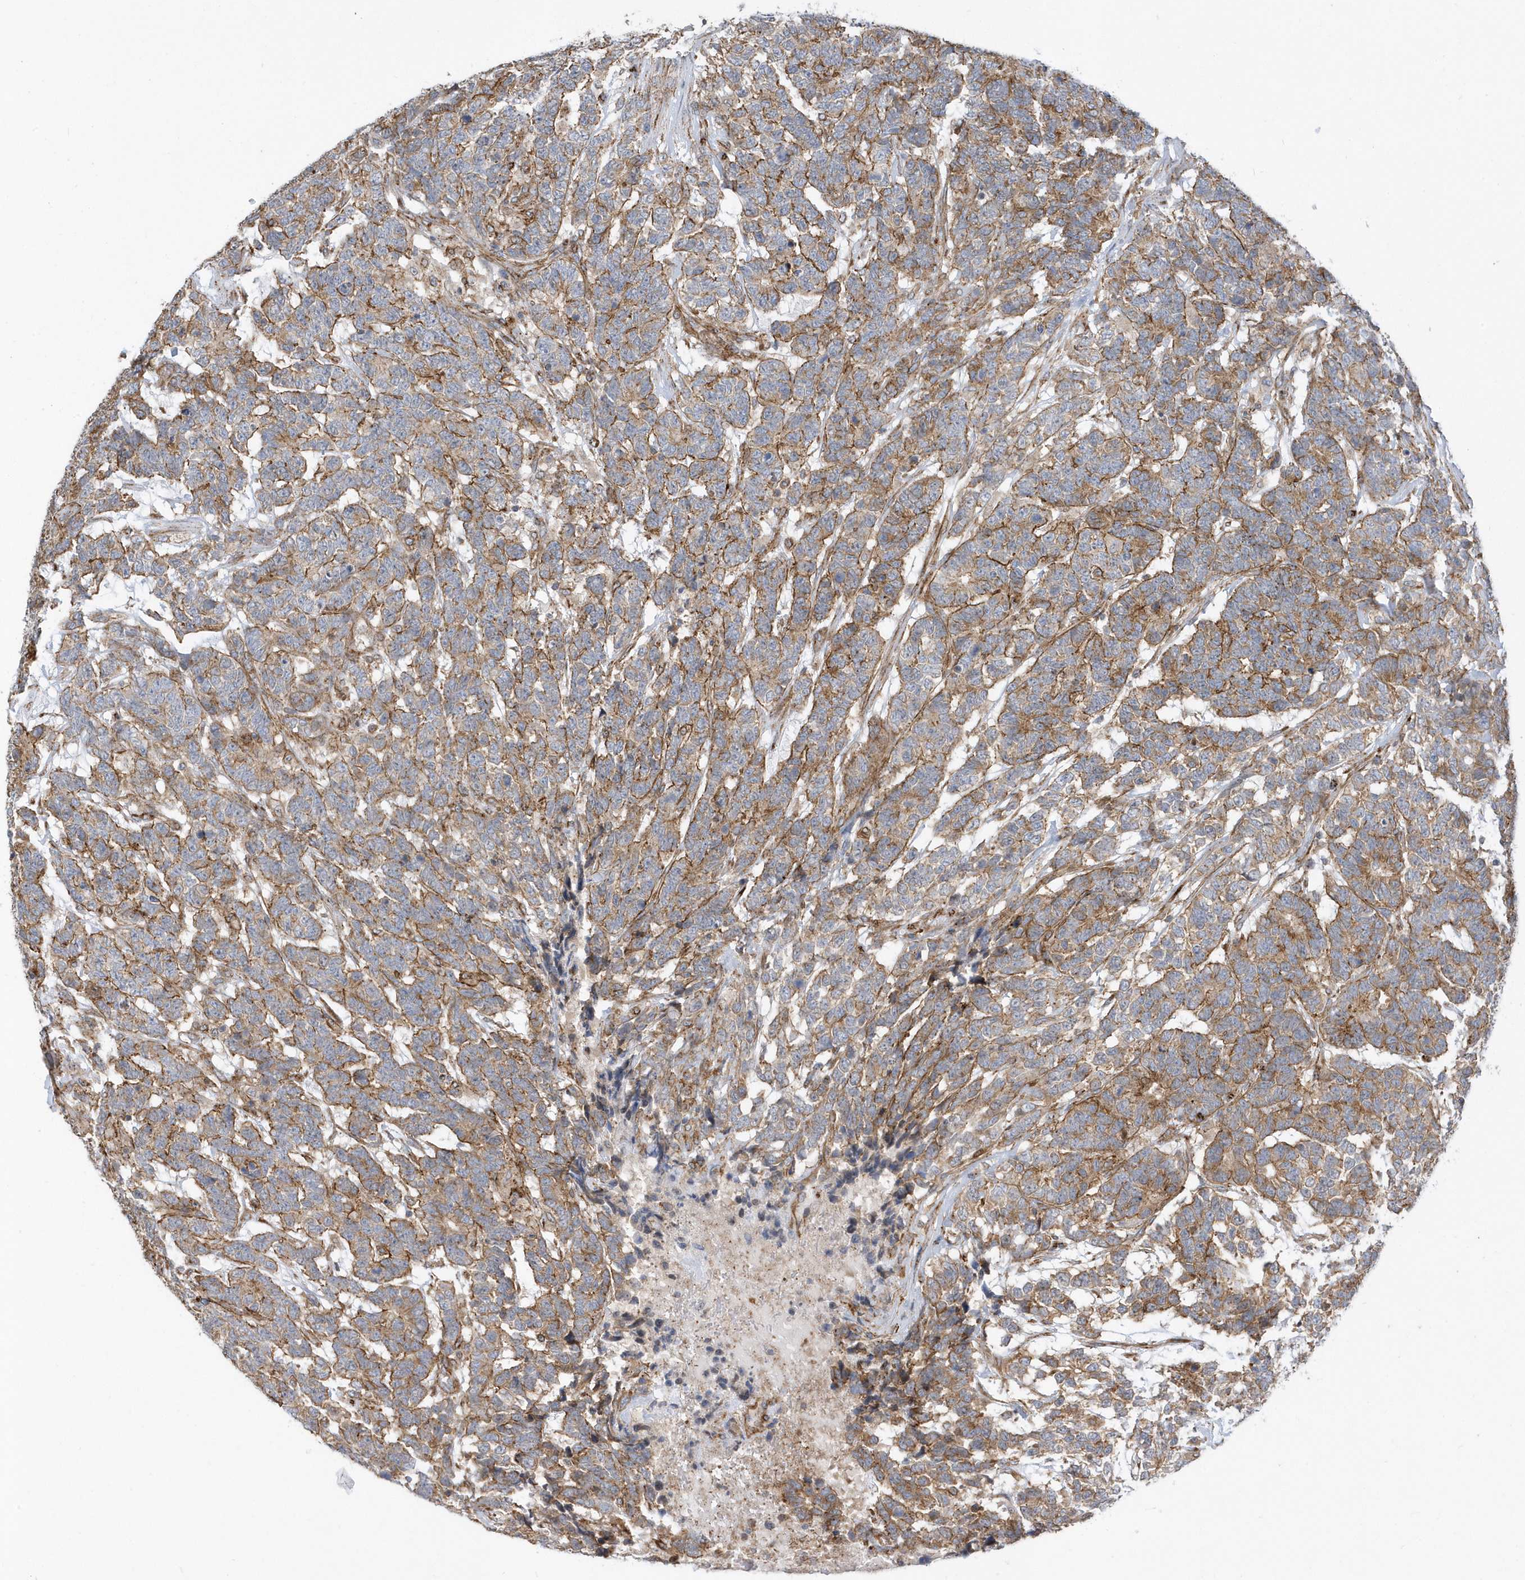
{"staining": {"intensity": "moderate", "quantity": ">75%", "location": "cytoplasmic/membranous"}, "tissue": "testis cancer", "cell_type": "Tumor cells", "image_type": "cancer", "snomed": [{"axis": "morphology", "description": "Carcinoma, Embryonal, NOS"}, {"axis": "topography", "description": "Testis"}], "caption": "The histopathology image displays staining of embryonal carcinoma (testis), revealing moderate cytoplasmic/membranous protein staining (brown color) within tumor cells.", "gene": "HRH4", "patient": {"sex": "male", "age": 26}}